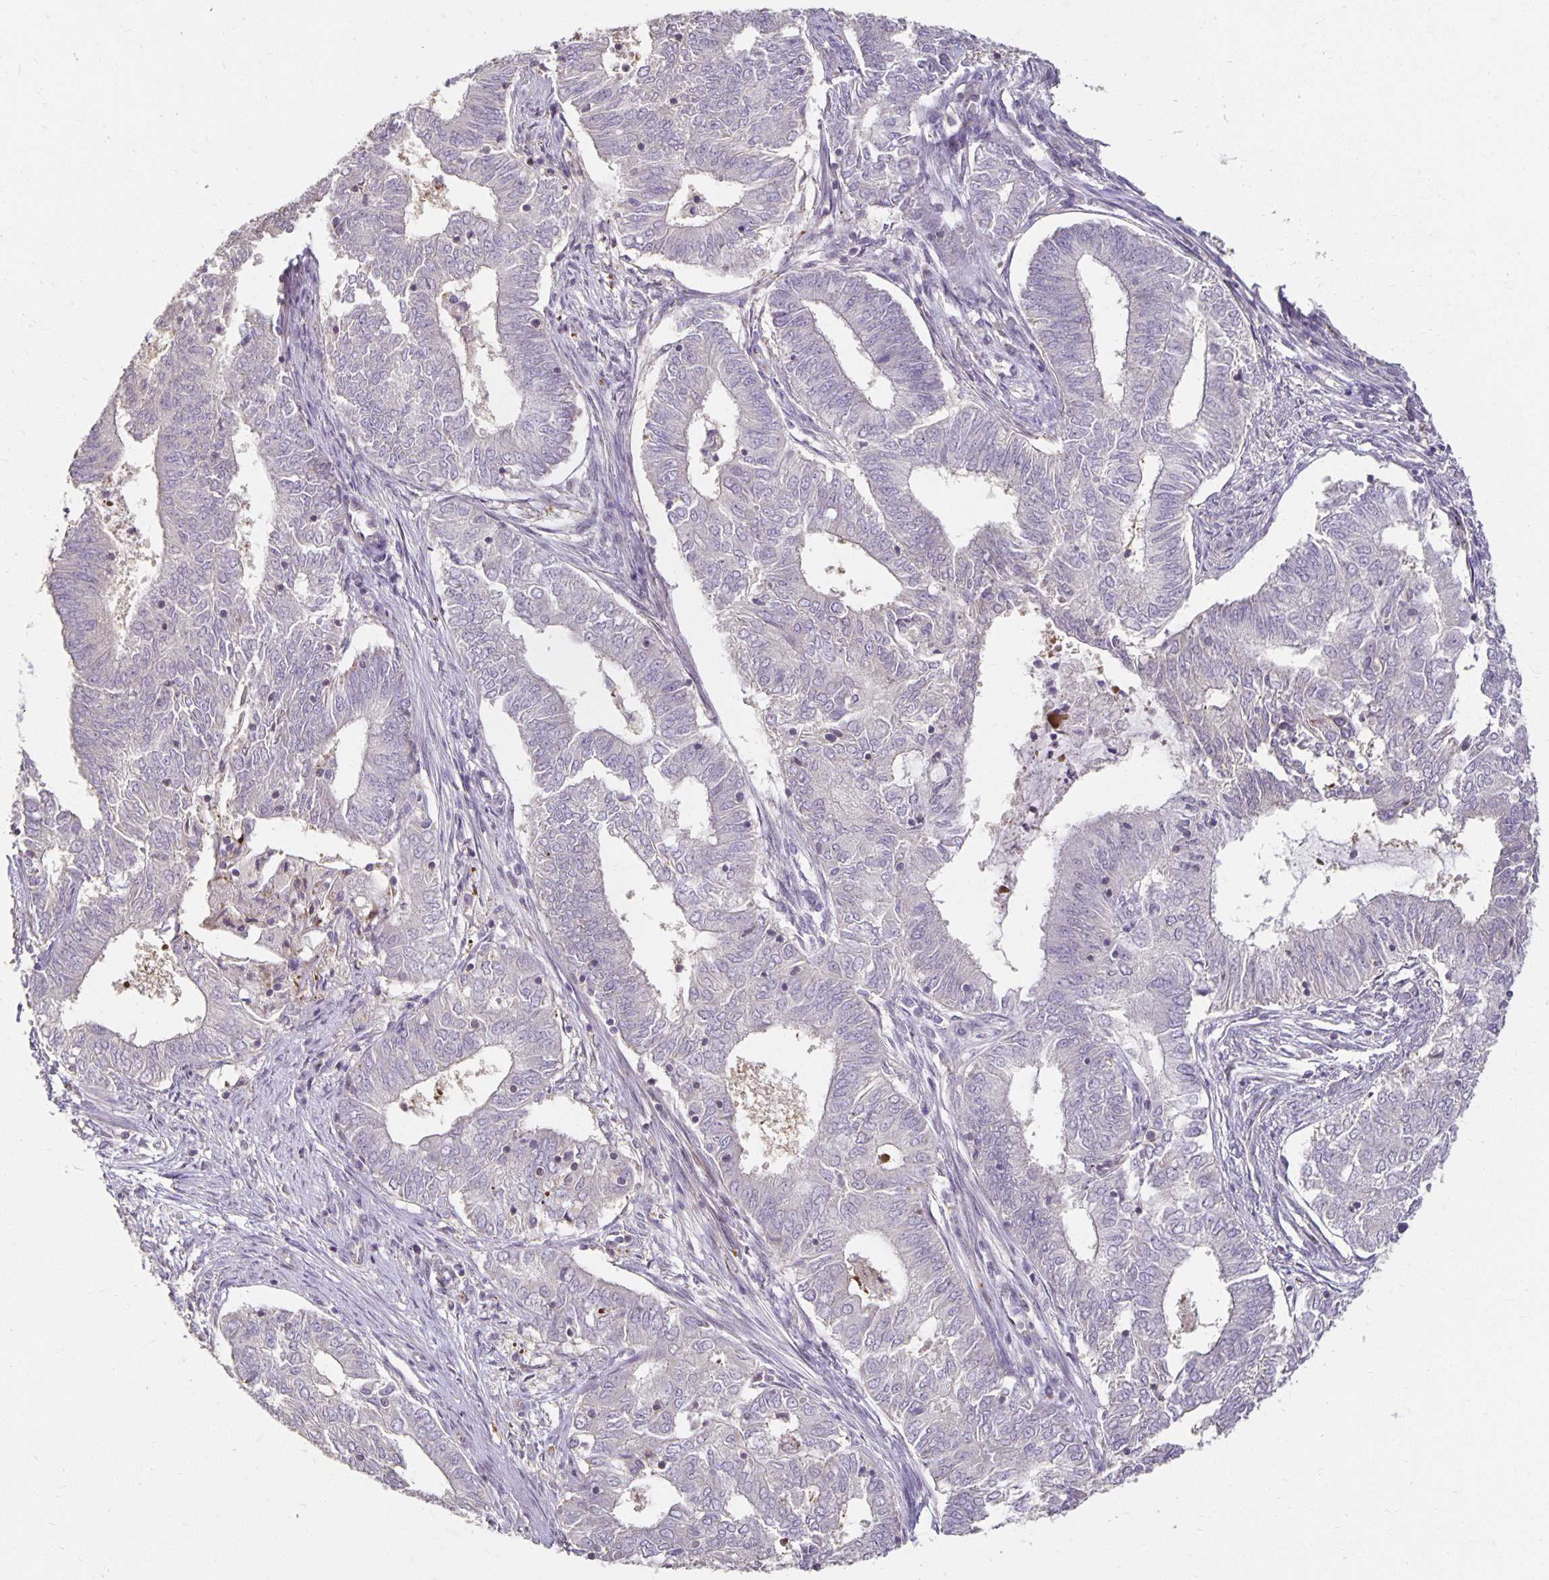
{"staining": {"intensity": "negative", "quantity": "none", "location": "none"}, "tissue": "endometrial cancer", "cell_type": "Tumor cells", "image_type": "cancer", "snomed": [{"axis": "morphology", "description": "Adenocarcinoma, NOS"}, {"axis": "topography", "description": "Endometrium"}], "caption": "Endometrial cancer (adenocarcinoma) was stained to show a protein in brown. There is no significant expression in tumor cells.", "gene": "CST6", "patient": {"sex": "female", "age": 62}}